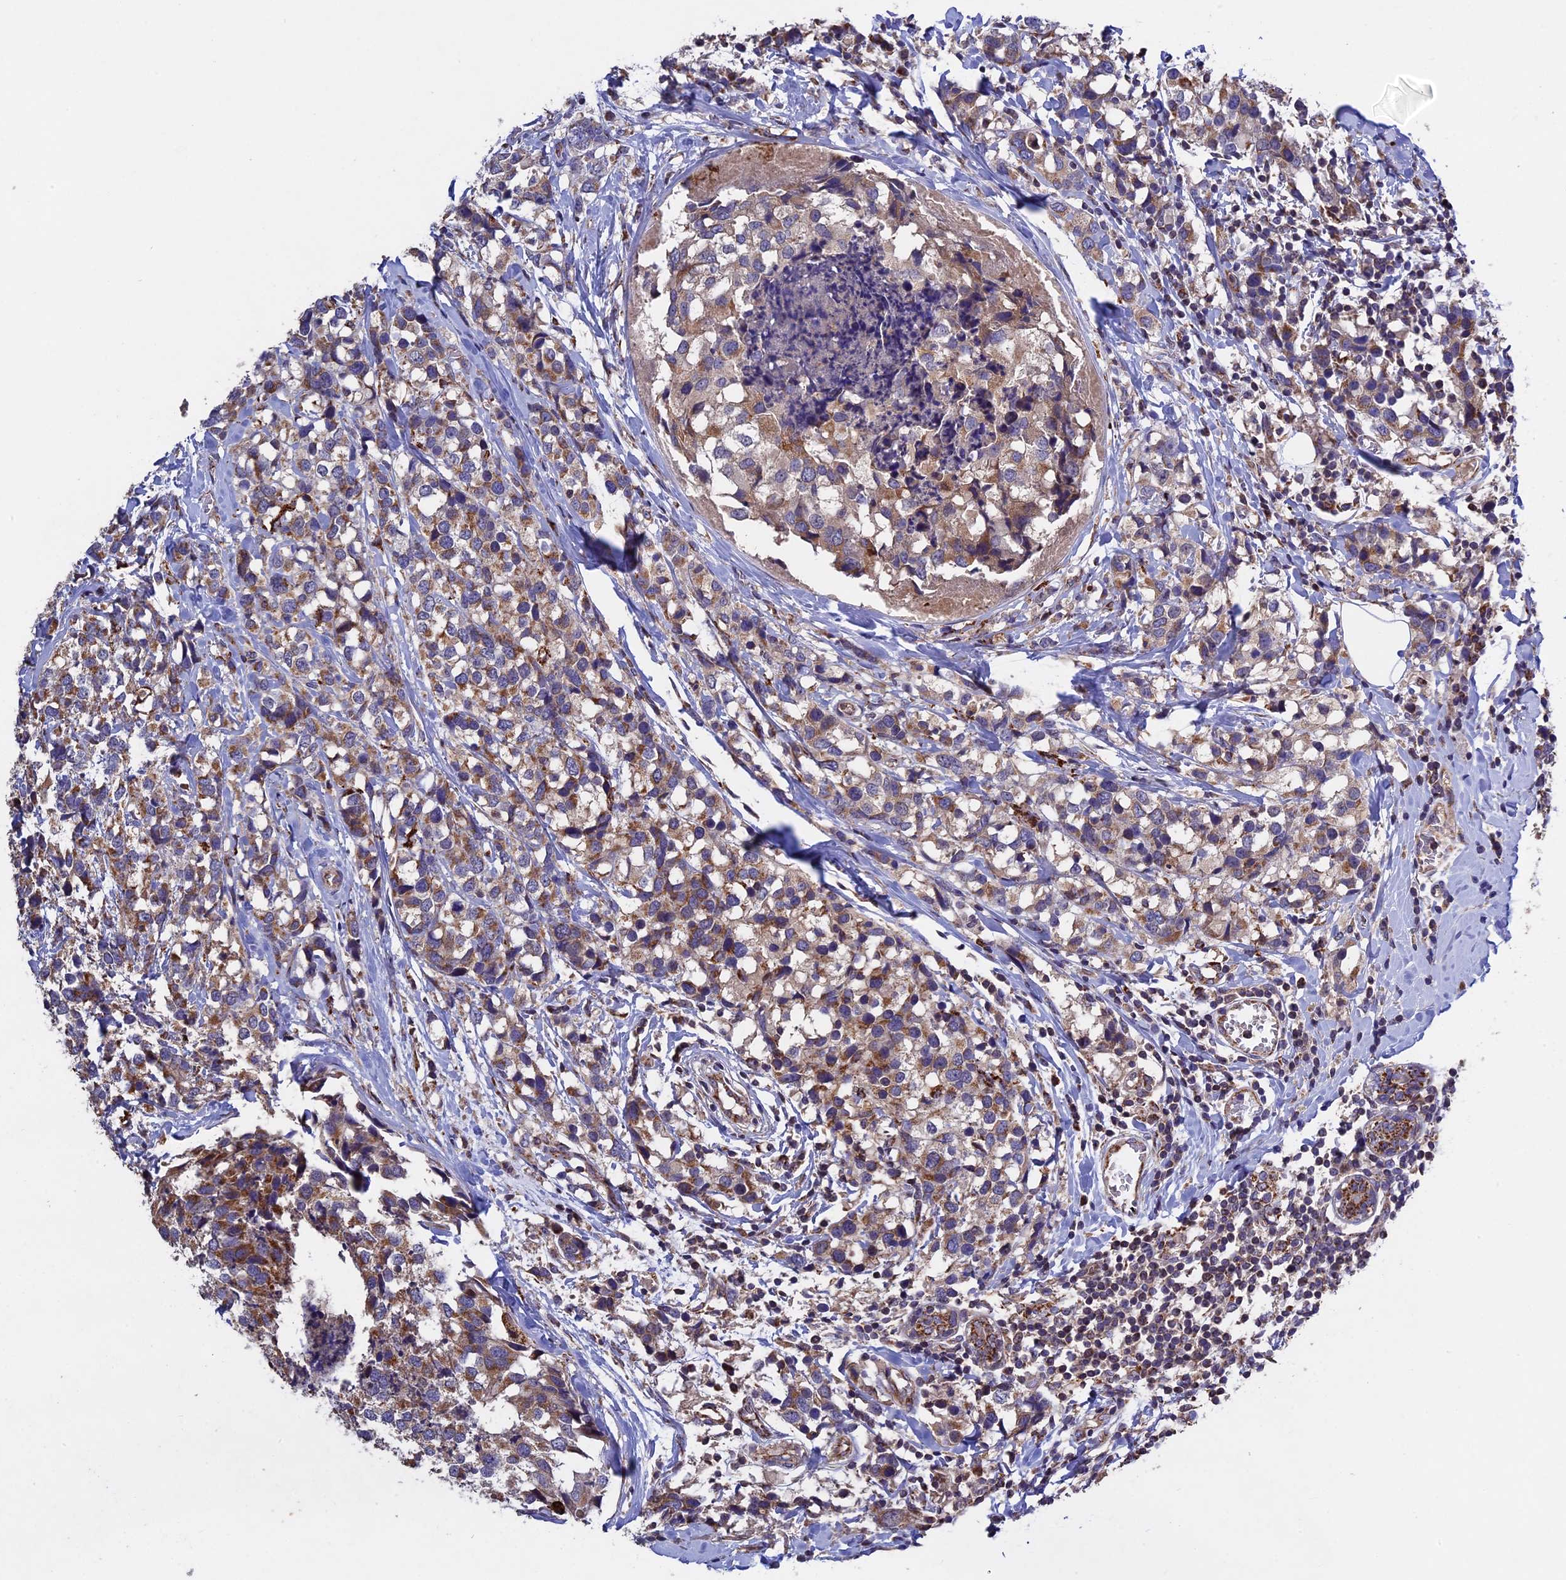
{"staining": {"intensity": "moderate", "quantity": ">75%", "location": "cytoplasmic/membranous"}, "tissue": "breast cancer", "cell_type": "Tumor cells", "image_type": "cancer", "snomed": [{"axis": "morphology", "description": "Lobular carcinoma"}, {"axis": "topography", "description": "Breast"}], "caption": "DAB (3,3'-diaminobenzidine) immunohistochemical staining of human lobular carcinoma (breast) reveals moderate cytoplasmic/membranous protein positivity in about >75% of tumor cells.", "gene": "RNF17", "patient": {"sex": "female", "age": 59}}